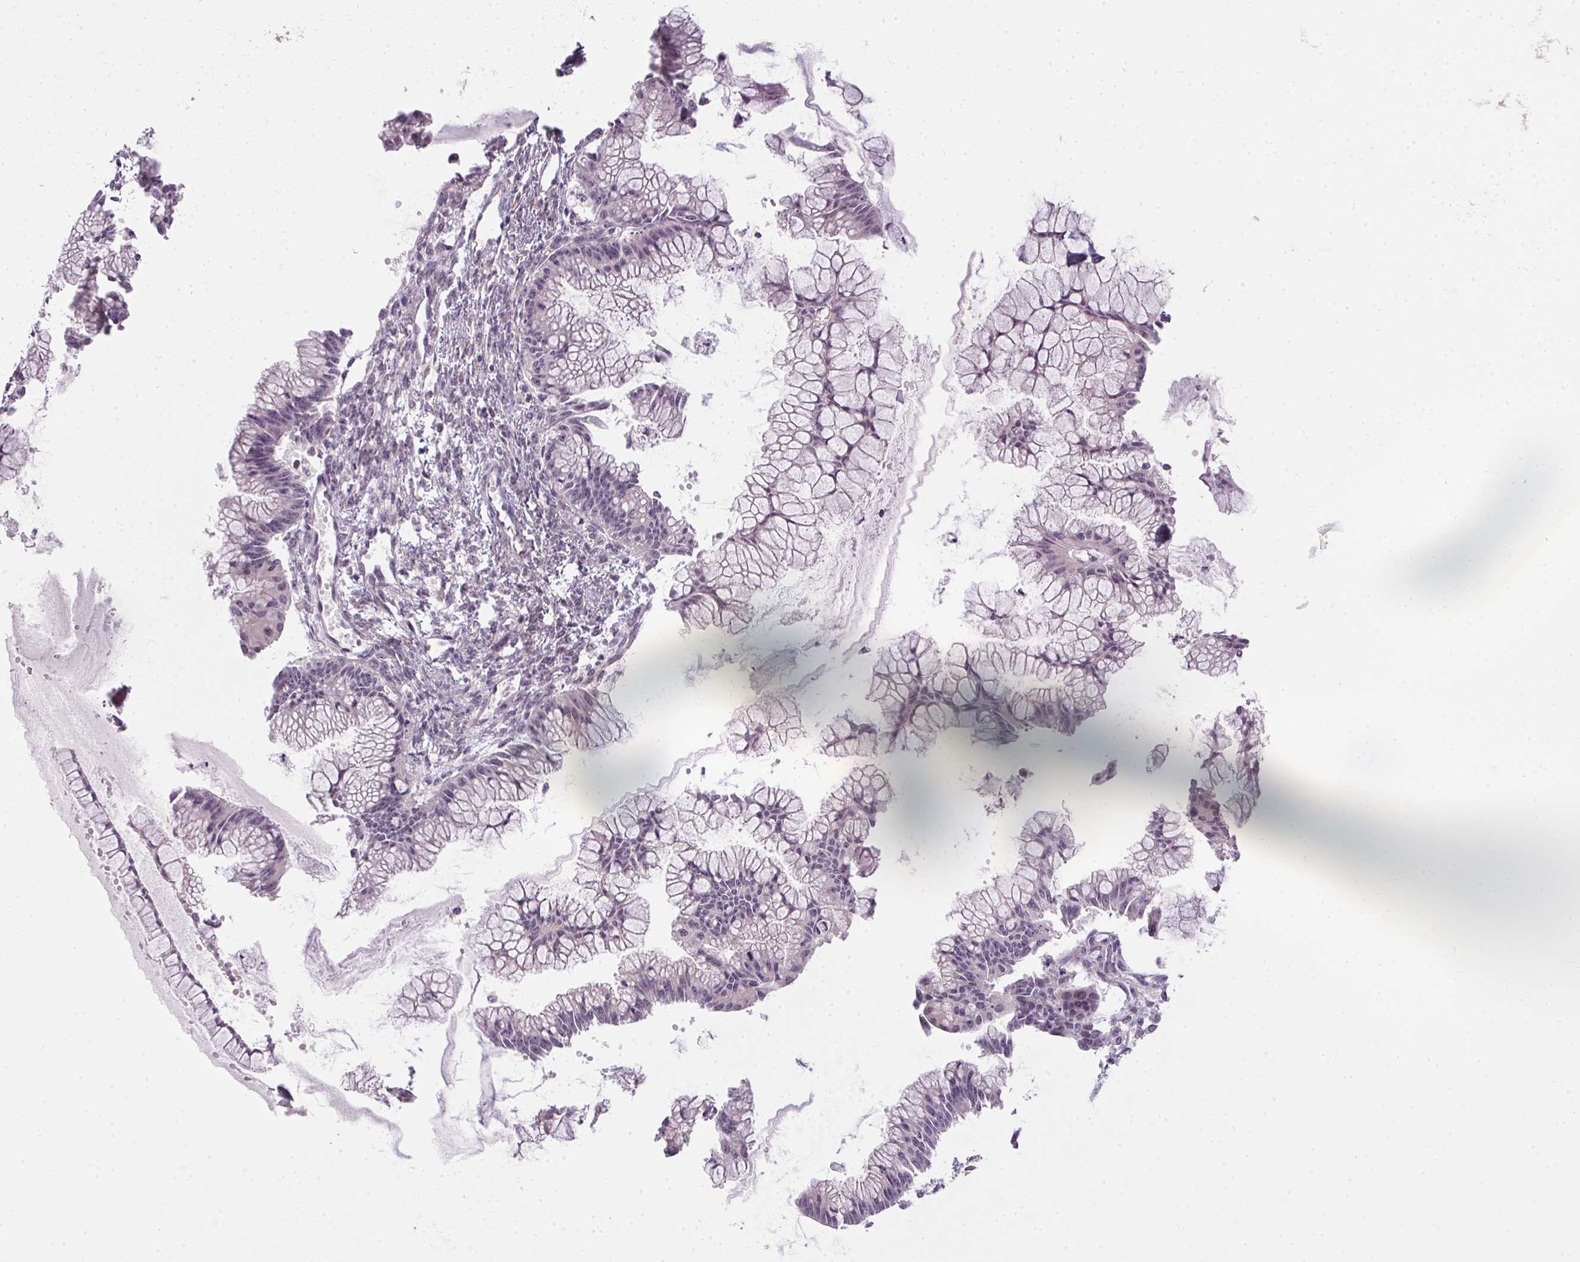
{"staining": {"intensity": "negative", "quantity": "none", "location": "none"}, "tissue": "ovarian cancer", "cell_type": "Tumor cells", "image_type": "cancer", "snomed": [{"axis": "morphology", "description": "Cystadenocarcinoma, mucinous, NOS"}, {"axis": "topography", "description": "Ovary"}], "caption": "Photomicrograph shows no protein expression in tumor cells of mucinous cystadenocarcinoma (ovarian) tissue.", "gene": "CFAP92", "patient": {"sex": "female", "age": 41}}